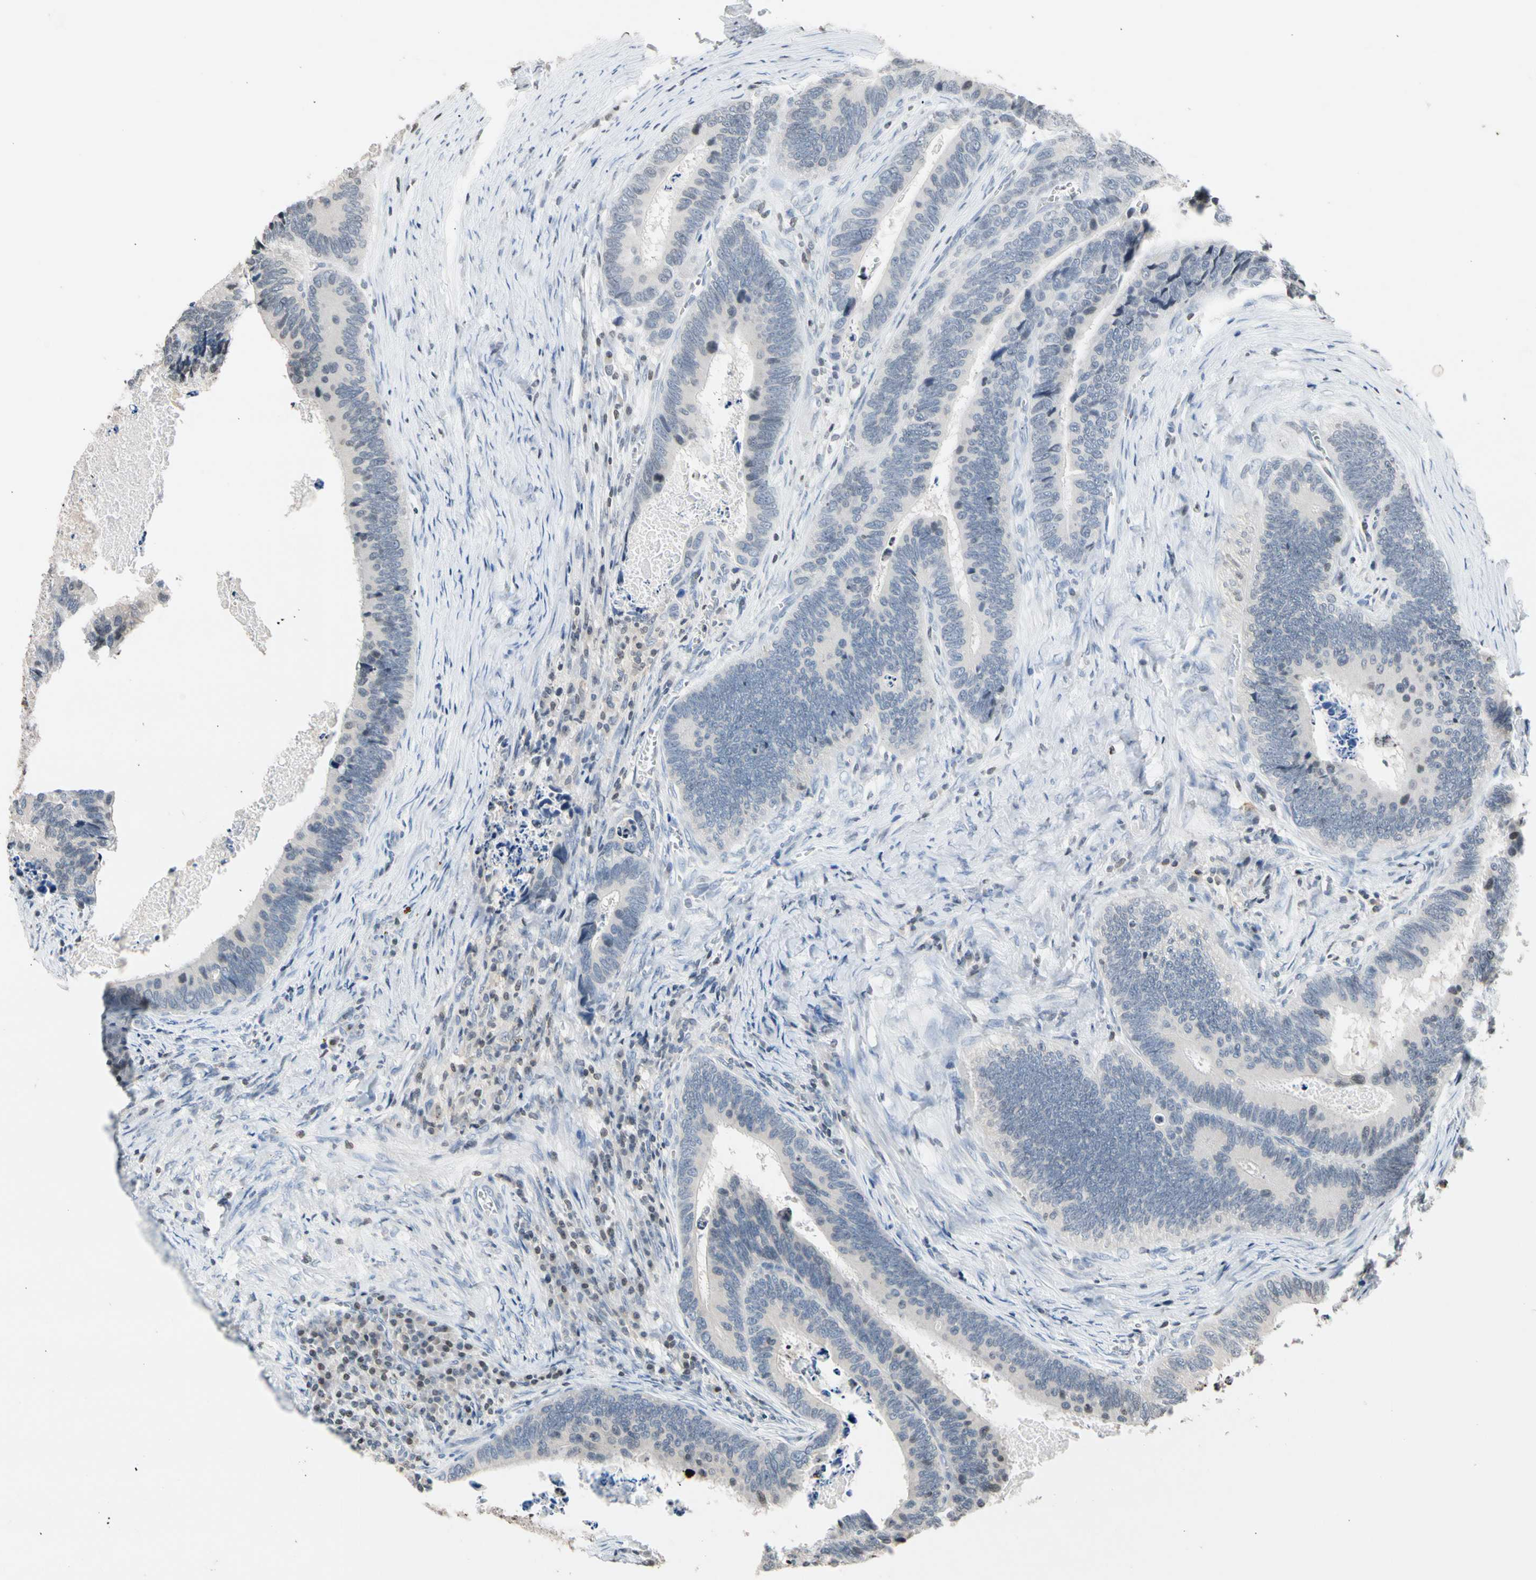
{"staining": {"intensity": "negative", "quantity": "none", "location": "none"}, "tissue": "colorectal cancer", "cell_type": "Tumor cells", "image_type": "cancer", "snomed": [{"axis": "morphology", "description": "Adenocarcinoma, NOS"}, {"axis": "topography", "description": "Colon"}], "caption": "Immunohistochemical staining of human colorectal cancer (adenocarcinoma) exhibits no significant expression in tumor cells. The staining was performed using DAB (3,3'-diaminobenzidine) to visualize the protein expression in brown, while the nuclei were stained in blue with hematoxylin (Magnification: 20x).", "gene": "GPX4", "patient": {"sex": "male", "age": 72}}